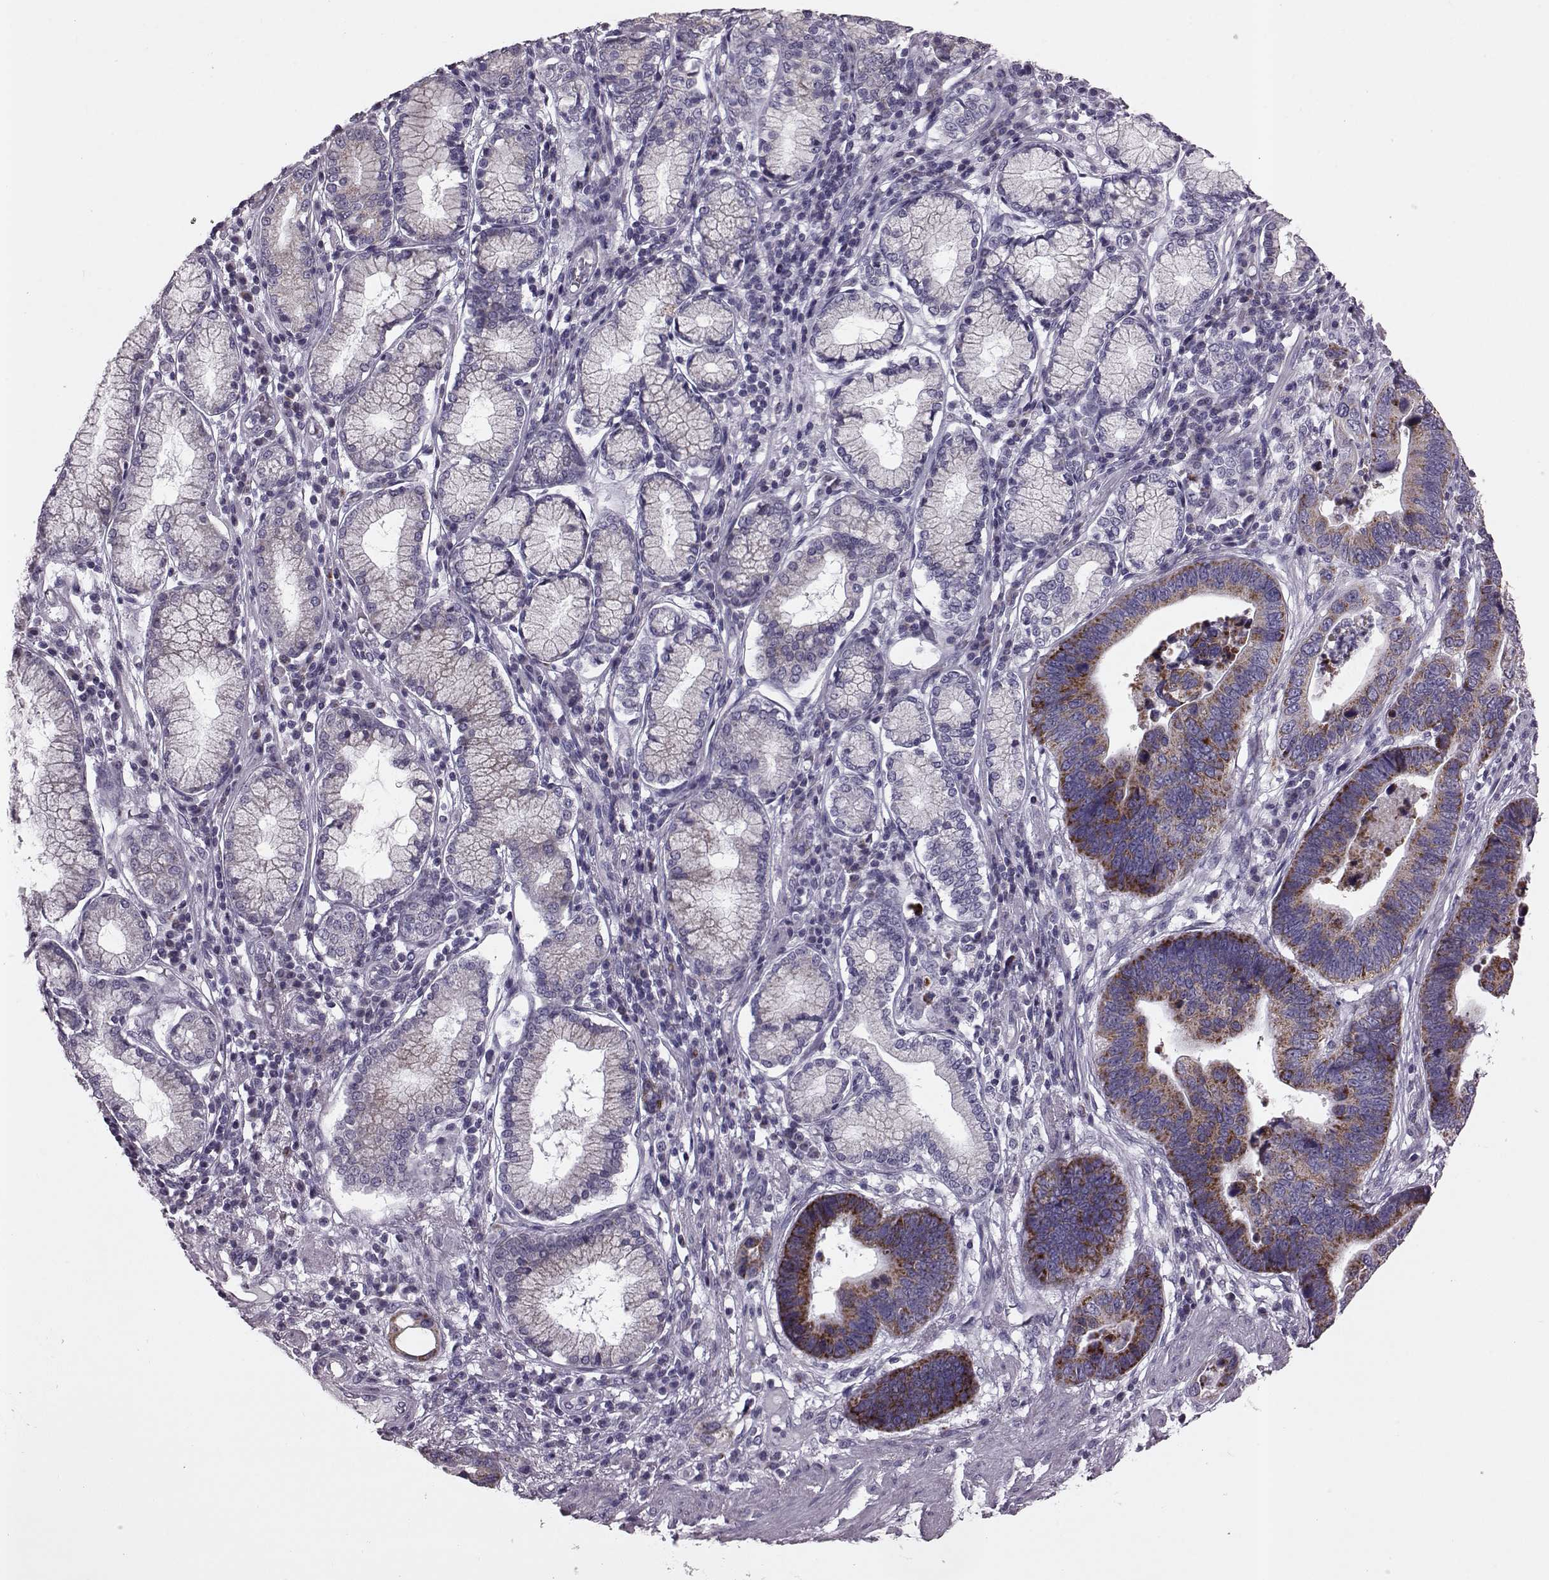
{"staining": {"intensity": "strong", "quantity": "25%-75%", "location": "cytoplasmic/membranous"}, "tissue": "stomach cancer", "cell_type": "Tumor cells", "image_type": "cancer", "snomed": [{"axis": "morphology", "description": "Adenocarcinoma, NOS"}, {"axis": "topography", "description": "Stomach"}], "caption": "Immunohistochemical staining of adenocarcinoma (stomach) exhibits high levels of strong cytoplasmic/membranous staining in about 25%-75% of tumor cells. (Brightfield microscopy of DAB IHC at high magnification).", "gene": "RIMS2", "patient": {"sex": "male", "age": 84}}